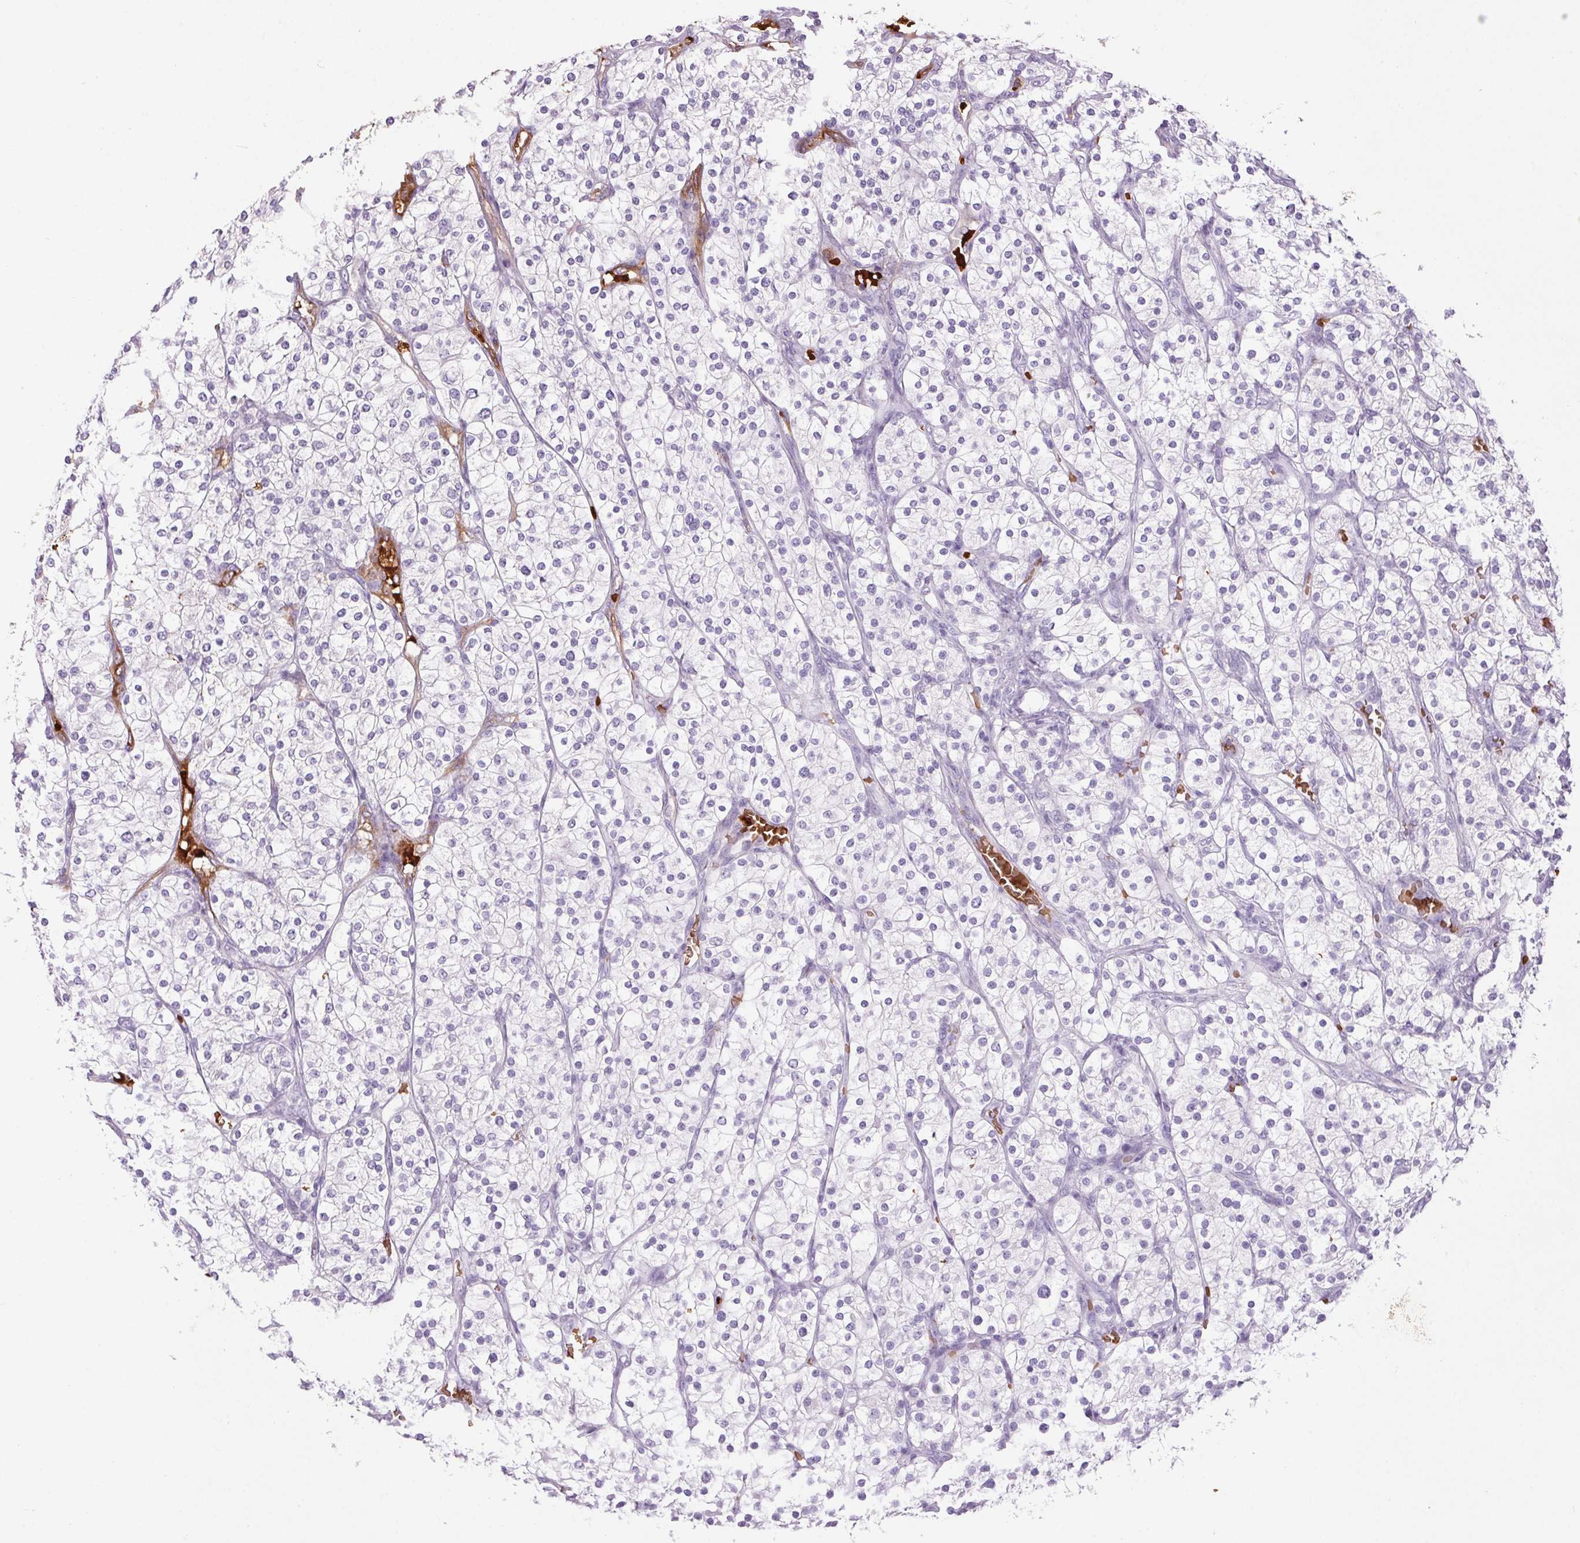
{"staining": {"intensity": "negative", "quantity": "none", "location": "none"}, "tissue": "renal cancer", "cell_type": "Tumor cells", "image_type": "cancer", "snomed": [{"axis": "morphology", "description": "Adenocarcinoma, NOS"}, {"axis": "topography", "description": "Kidney"}], "caption": "Adenocarcinoma (renal) was stained to show a protein in brown. There is no significant staining in tumor cells. (Immunohistochemistry (ihc), brightfield microscopy, high magnification).", "gene": "HBQ1", "patient": {"sex": "male", "age": 80}}